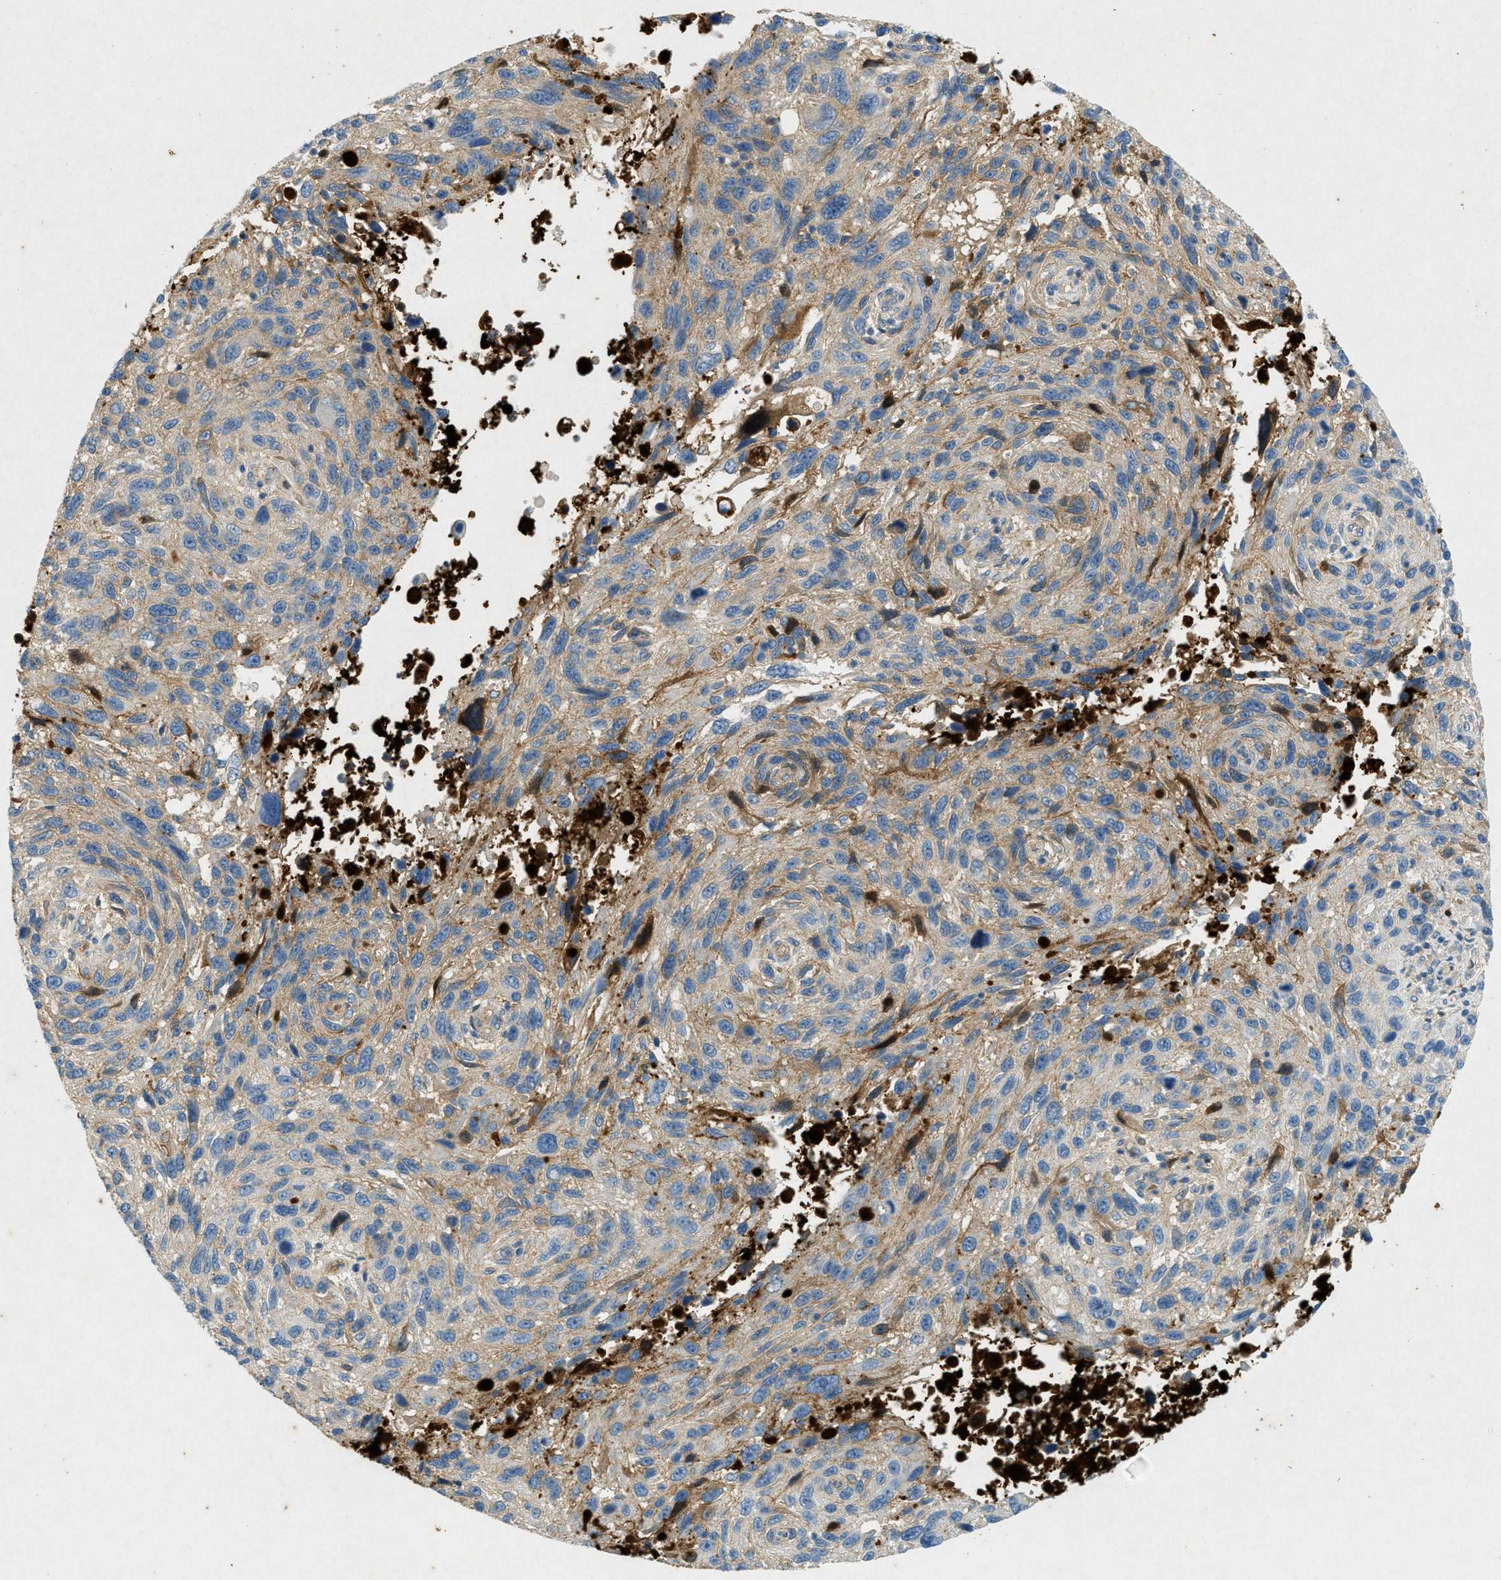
{"staining": {"intensity": "weak", "quantity": "25%-75%", "location": "cytoplasmic/membranous"}, "tissue": "melanoma", "cell_type": "Tumor cells", "image_type": "cancer", "snomed": [{"axis": "morphology", "description": "Malignant melanoma, NOS"}, {"axis": "topography", "description": "Skin"}], "caption": "Weak cytoplasmic/membranous positivity is appreciated in approximately 25%-75% of tumor cells in melanoma. Immunohistochemistry (ihc) stains the protein in brown and the nuclei are stained blue.", "gene": "F2", "patient": {"sex": "male", "age": 53}}